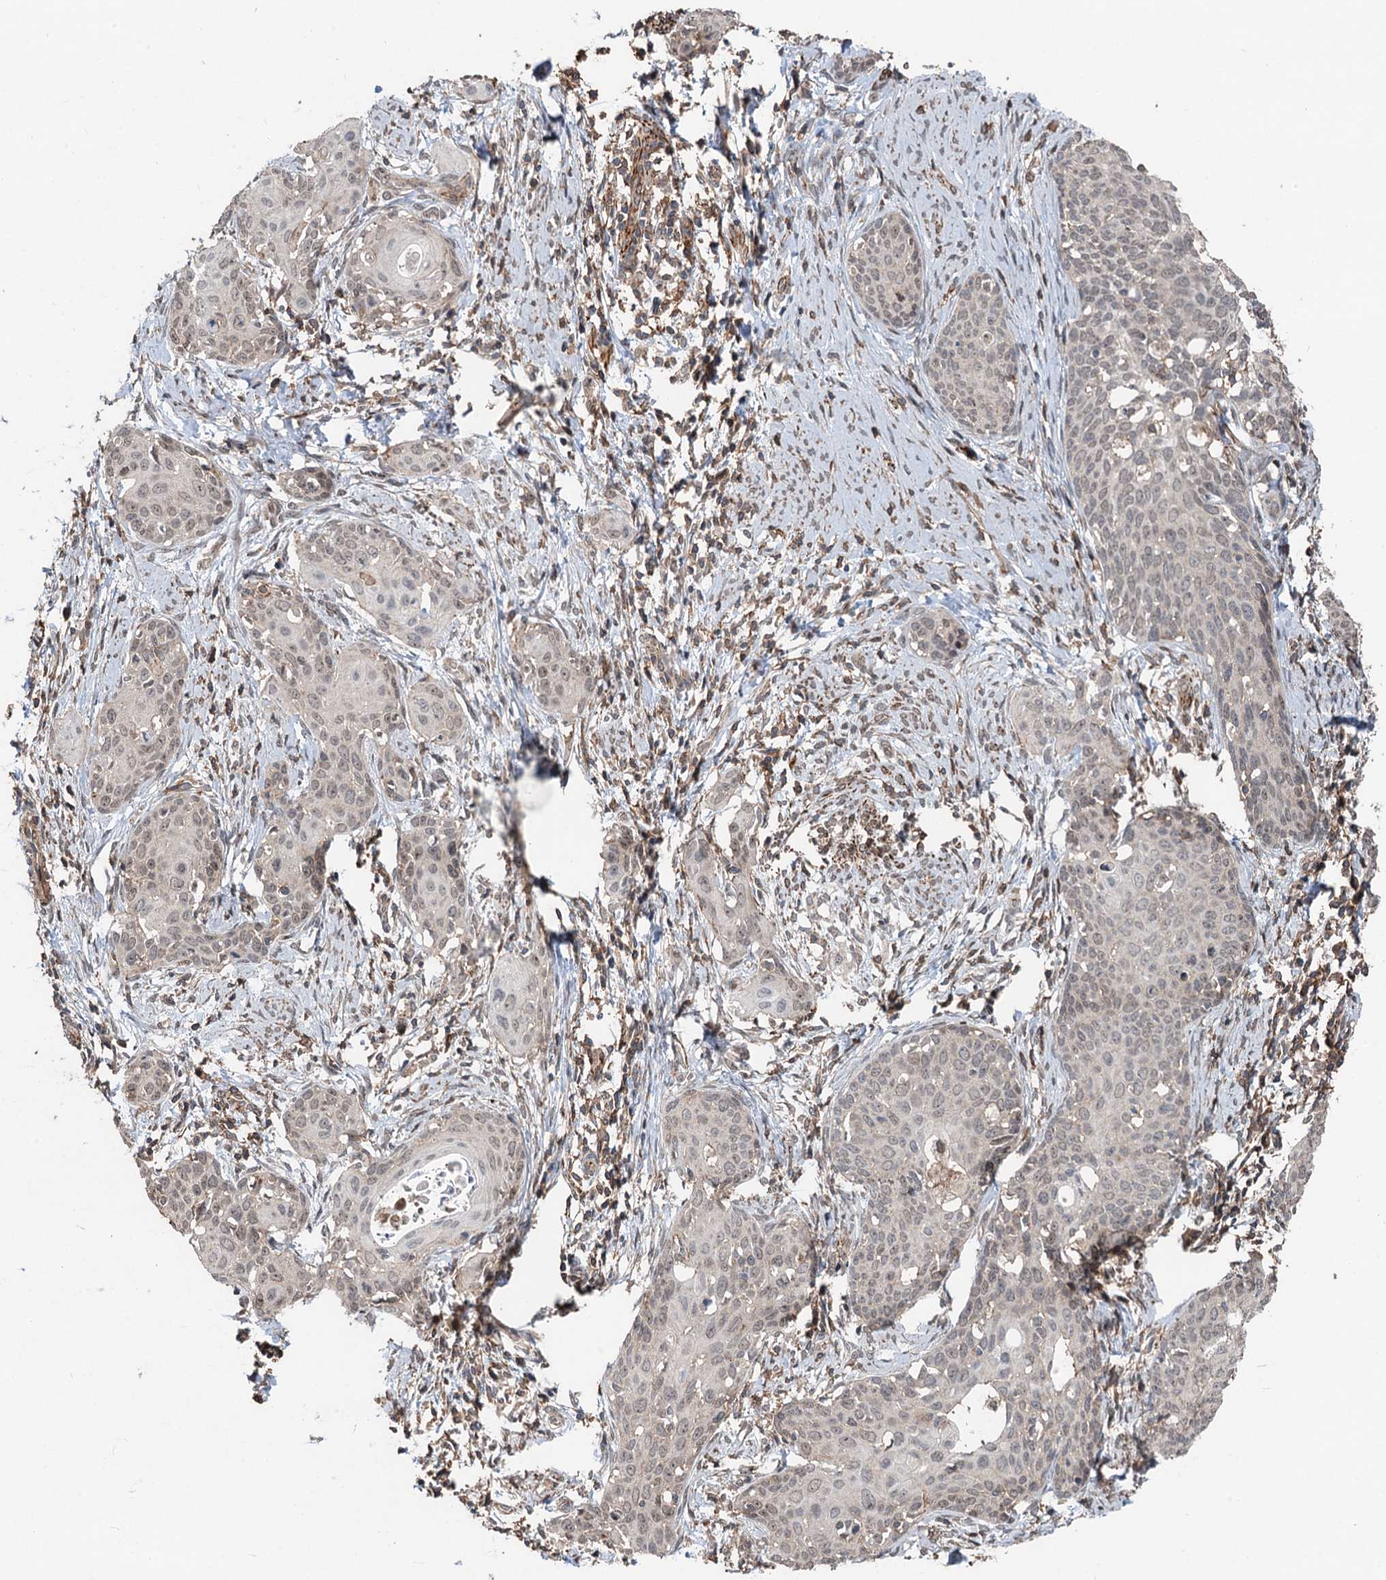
{"staining": {"intensity": "weak", "quantity": ">75%", "location": "nuclear"}, "tissue": "cervical cancer", "cell_type": "Tumor cells", "image_type": "cancer", "snomed": [{"axis": "morphology", "description": "Squamous cell carcinoma, NOS"}, {"axis": "topography", "description": "Cervix"}], "caption": "Cervical squamous cell carcinoma stained with a protein marker reveals weak staining in tumor cells.", "gene": "TMA16", "patient": {"sex": "female", "age": 52}}